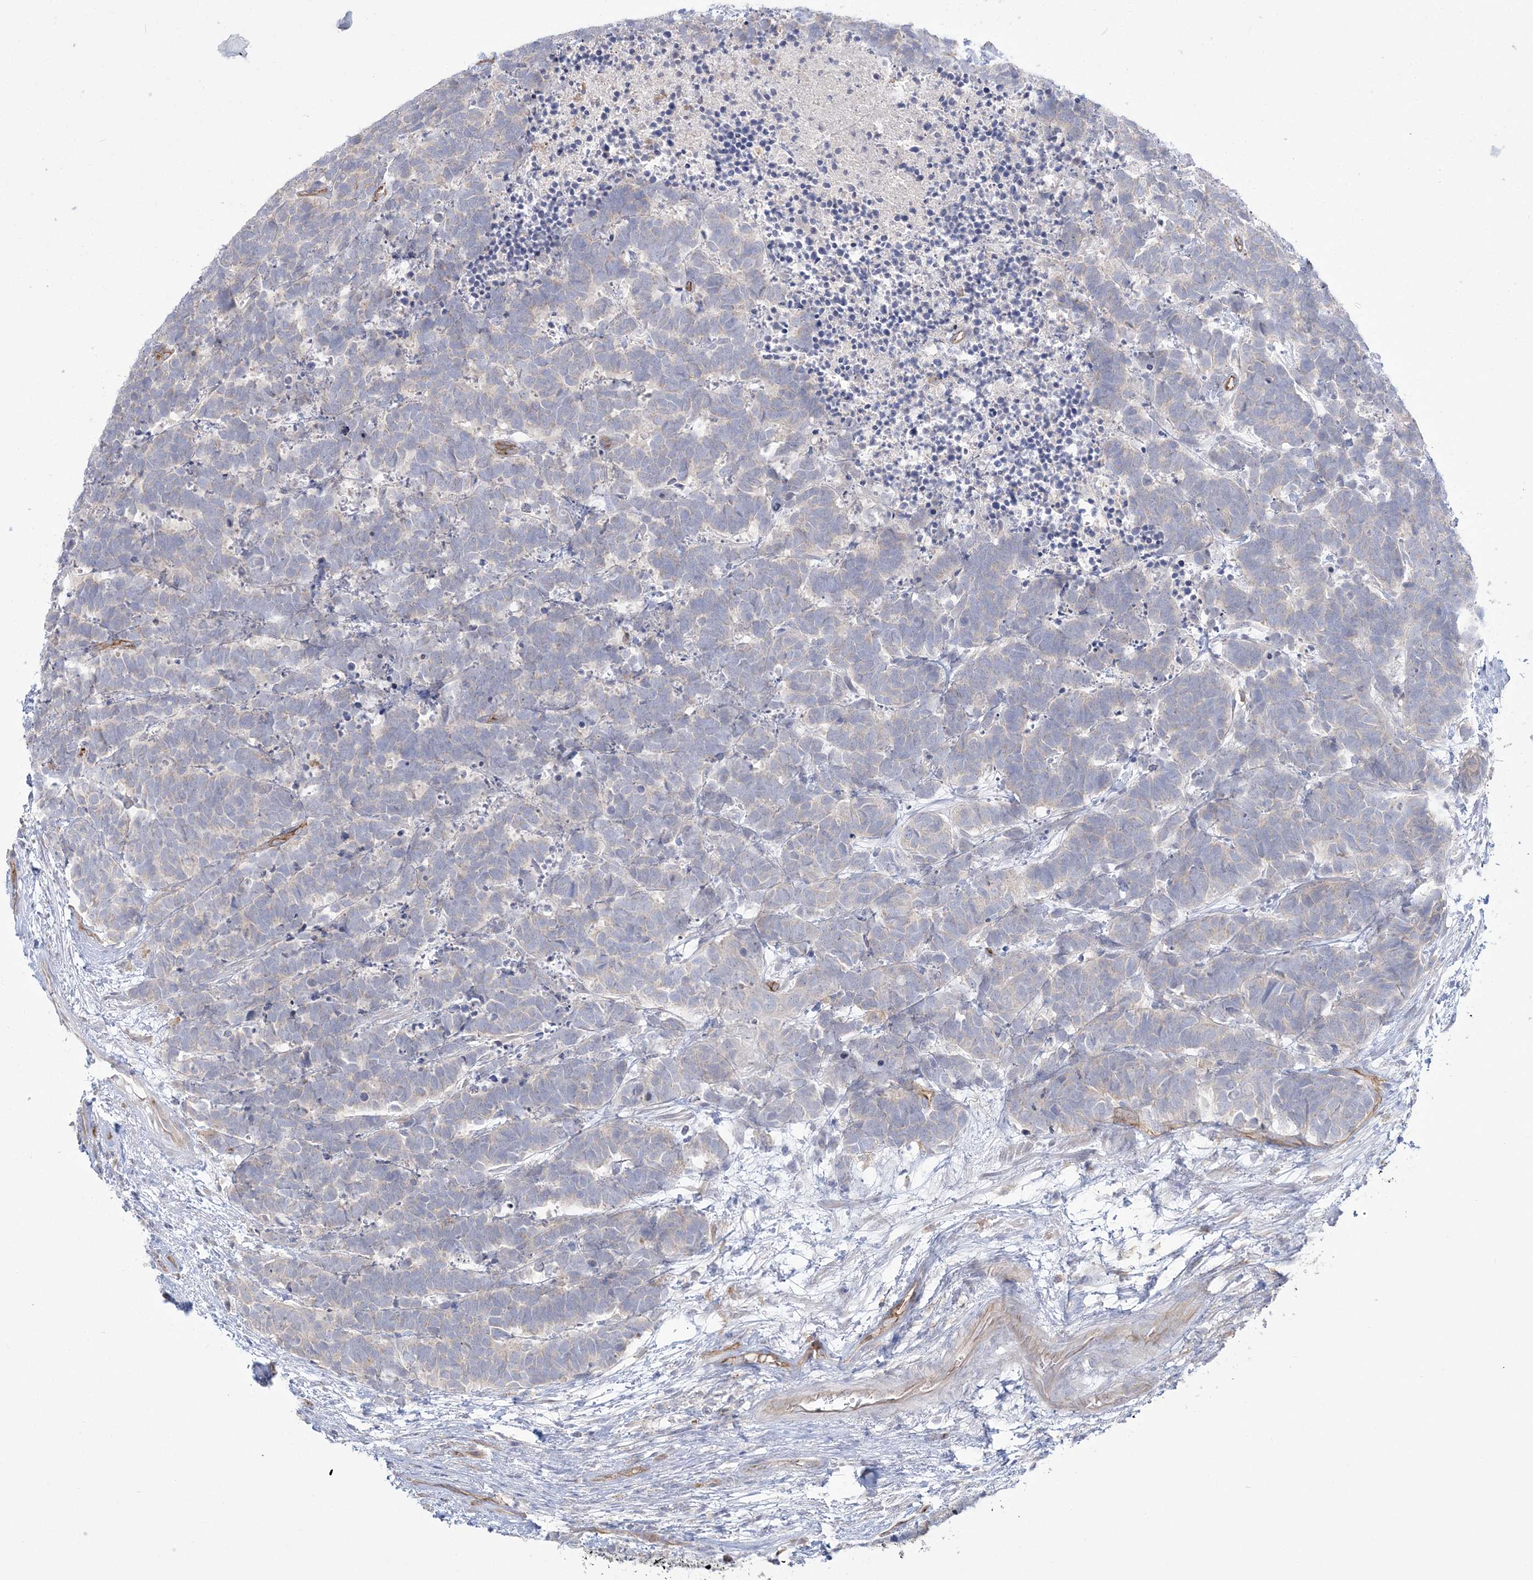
{"staining": {"intensity": "negative", "quantity": "none", "location": "none"}, "tissue": "carcinoid", "cell_type": "Tumor cells", "image_type": "cancer", "snomed": [{"axis": "morphology", "description": "Carcinoma, NOS"}, {"axis": "morphology", "description": "Carcinoid, malignant, NOS"}, {"axis": "topography", "description": "Urinary bladder"}], "caption": "A micrograph of carcinoid stained for a protein reveals no brown staining in tumor cells.", "gene": "FARSB", "patient": {"sex": "male", "age": 57}}